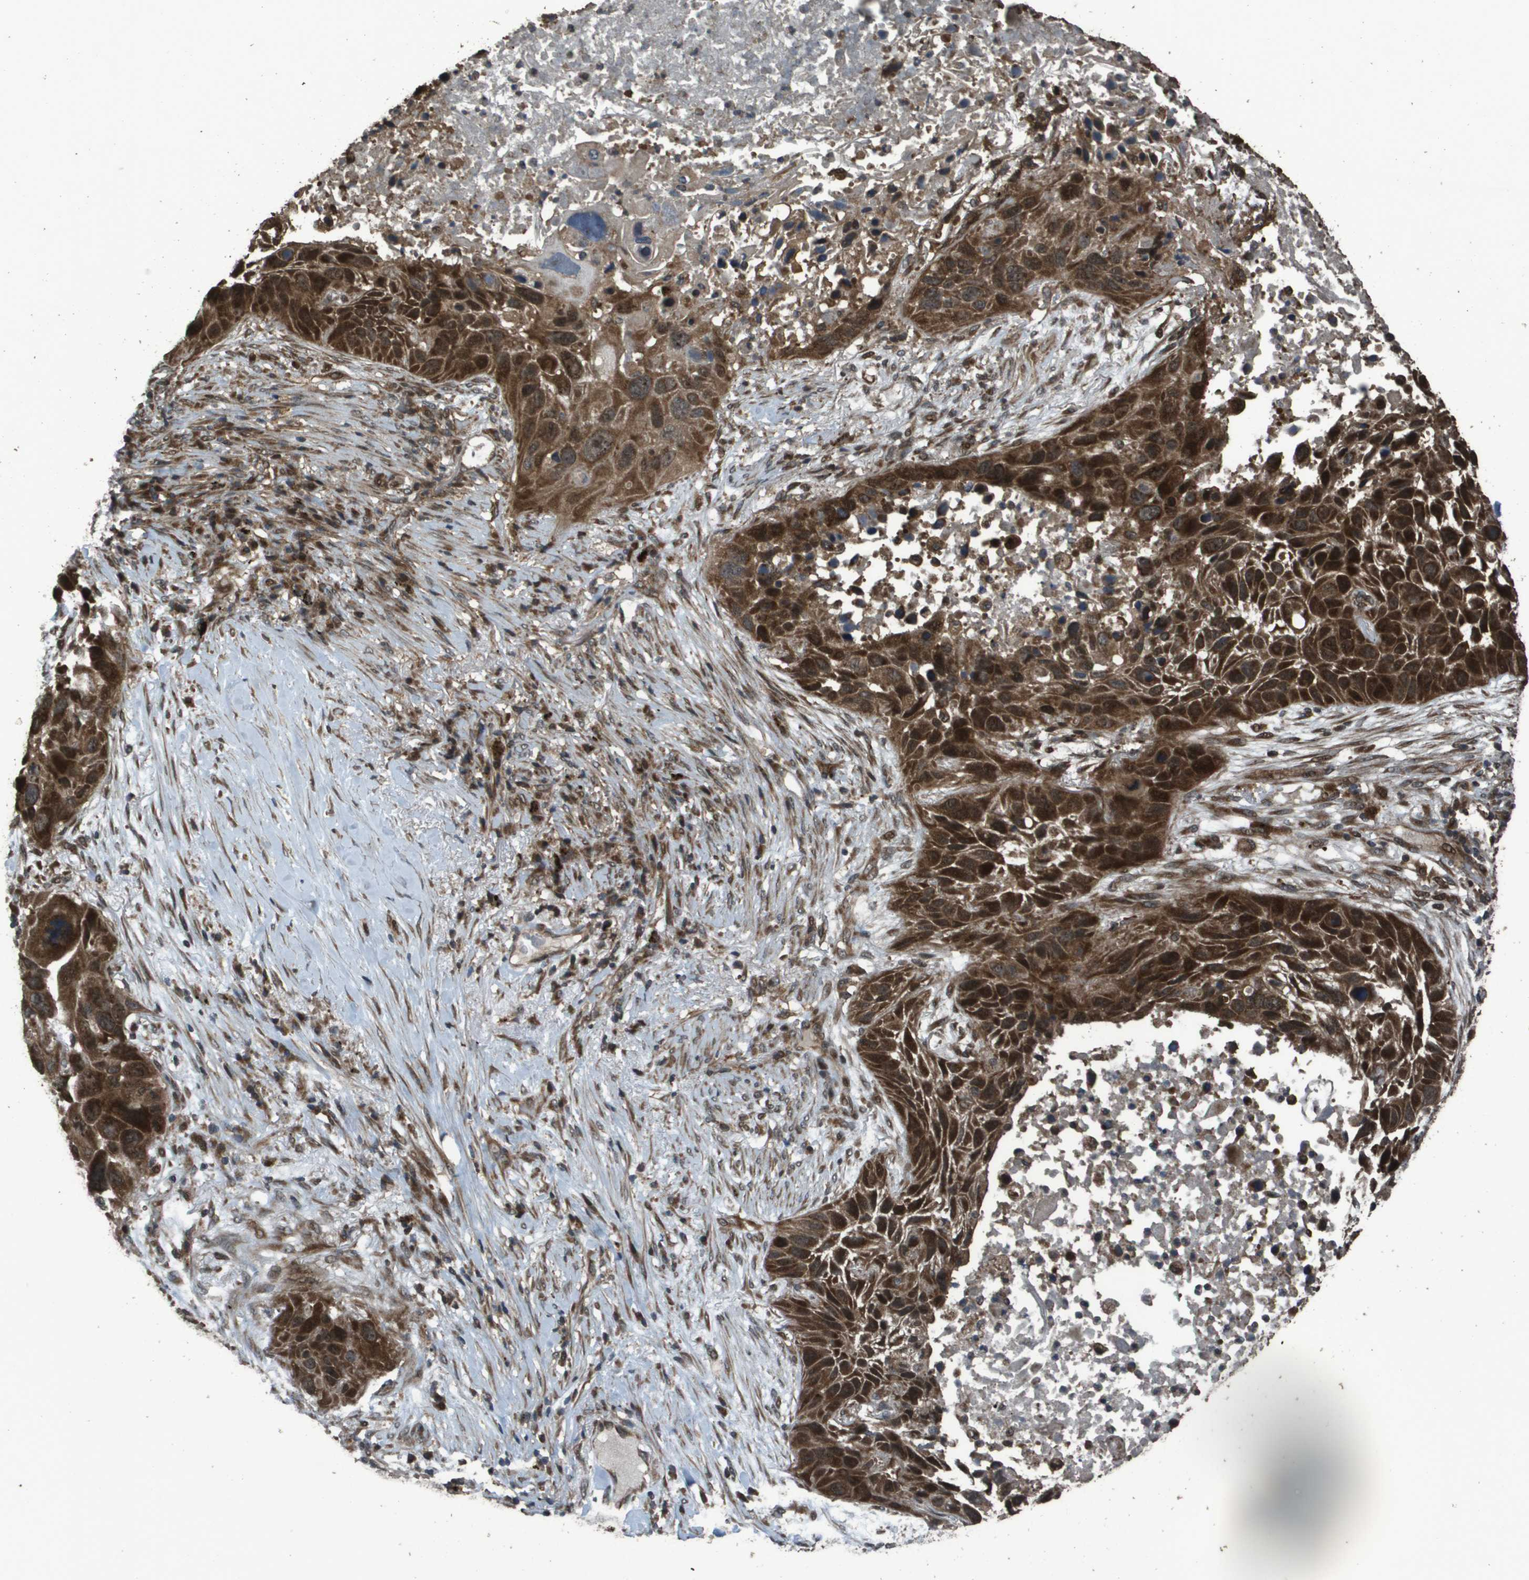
{"staining": {"intensity": "strong", "quantity": ">75%", "location": "cytoplasmic/membranous"}, "tissue": "lung cancer", "cell_type": "Tumor cells", "image_type": "cancer", "snomed": [{"axis": "morphology", "description": "Squamous cell carcinoma, NOS"}, {"axis": "topography", "description": "Lung"}], "caption": "Protein analysis of lung squamous cell carcinoma tissue exhibits strong cytoplasmic/membranous positivity in approximately >75% of tumor cells. (DAB IHC with brightfield microscopy, high magnification).", "gene": "FIG4", "patient": {"sex": "male", "age": 57}}